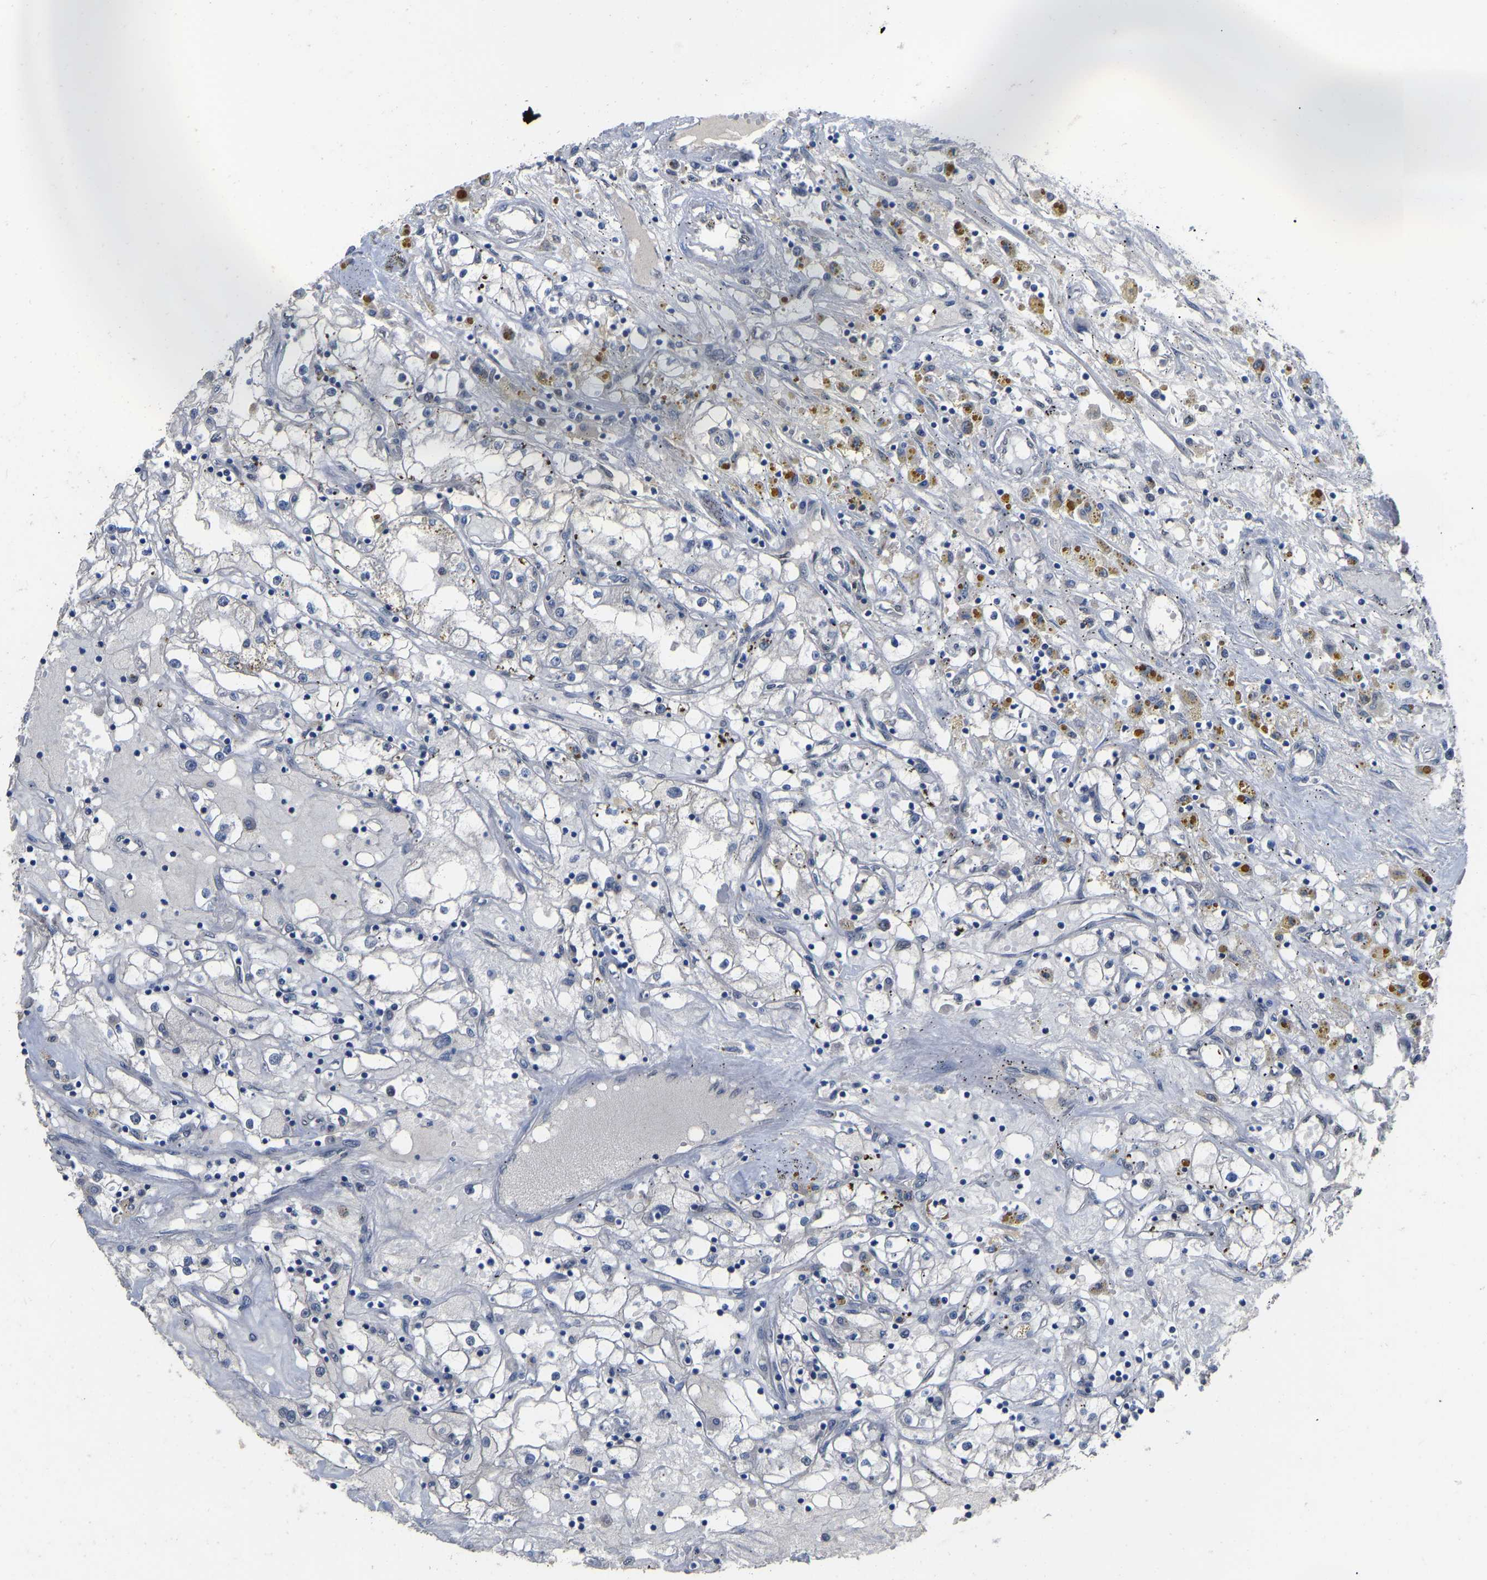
{"staining": {"intensity": "negative", "quantity": "none", "location": "none"}, "tissue": "renal cancer", "cell_type": "Tumor cells", "image_type": "cancer", "snomed": [{"axis": "morphology", "description": "Adenocarcinoma, NOS"}, {"axis": "topography", "description": "Kidney"}], "caption": "This is an IHC histopathology image of human renal adenocarcinoma. There is no expression in tumor cells.", "gene": "QKI", "patient": {"sex": "male", "age": 56}}